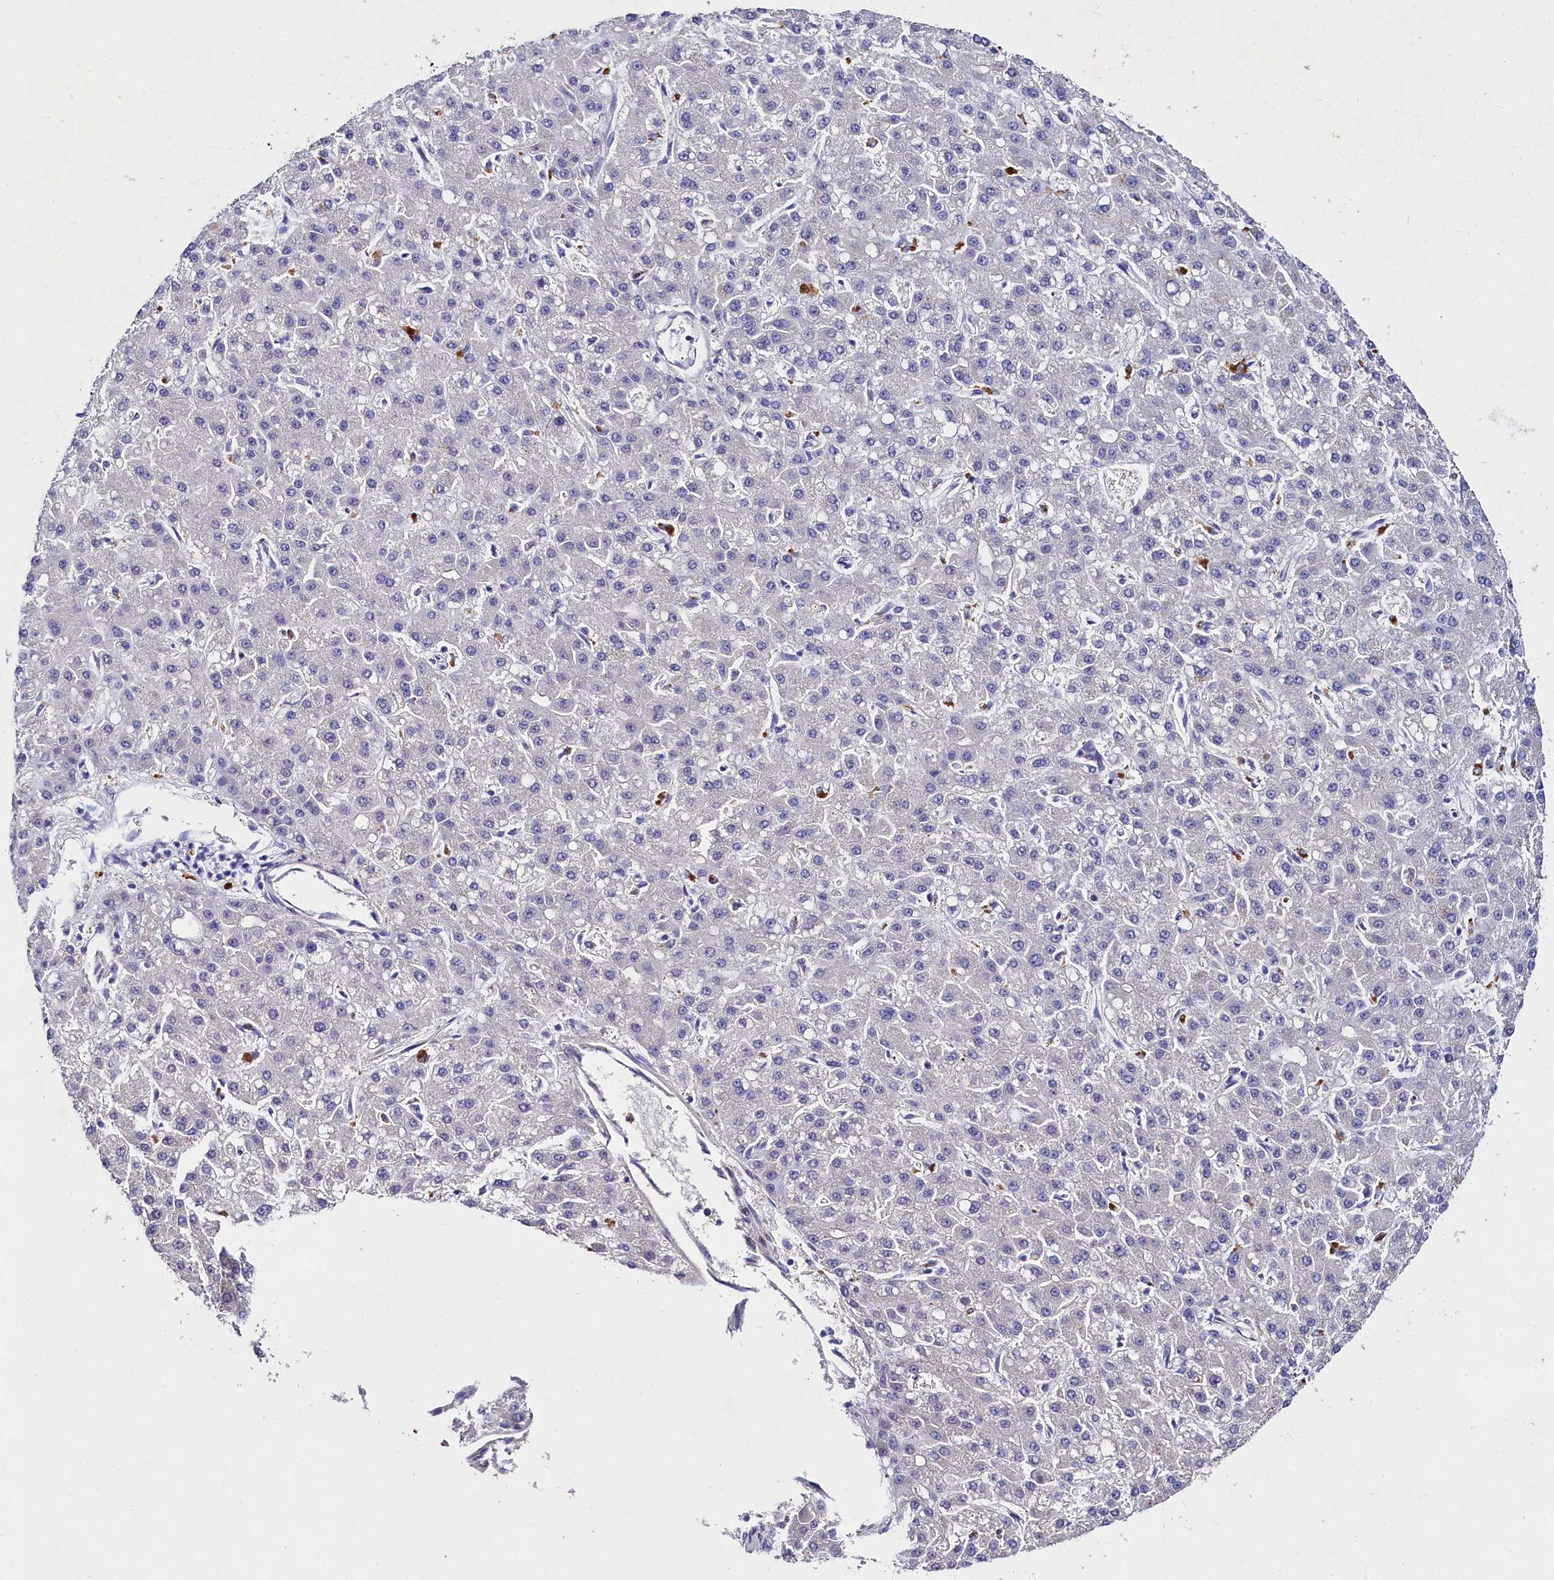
{"staining": {"intensity": "negative", "quantity": "none", "location": "none"}, "tissue": "liver cancer", "cell_type": "Tumor cells", "image_type": "cancer", "snomed": [{"axis": "morphology", "description": "Carcinoma, Hepatocellular, NOS"}, {"axis": "topography", "description": "Liver"}], "caption": "This is an immunohistochemistry image of liver cancer. There is no staining in tumor cells.", "gene": "TGDS", "patient": {"sex": "male", "age": 67}}